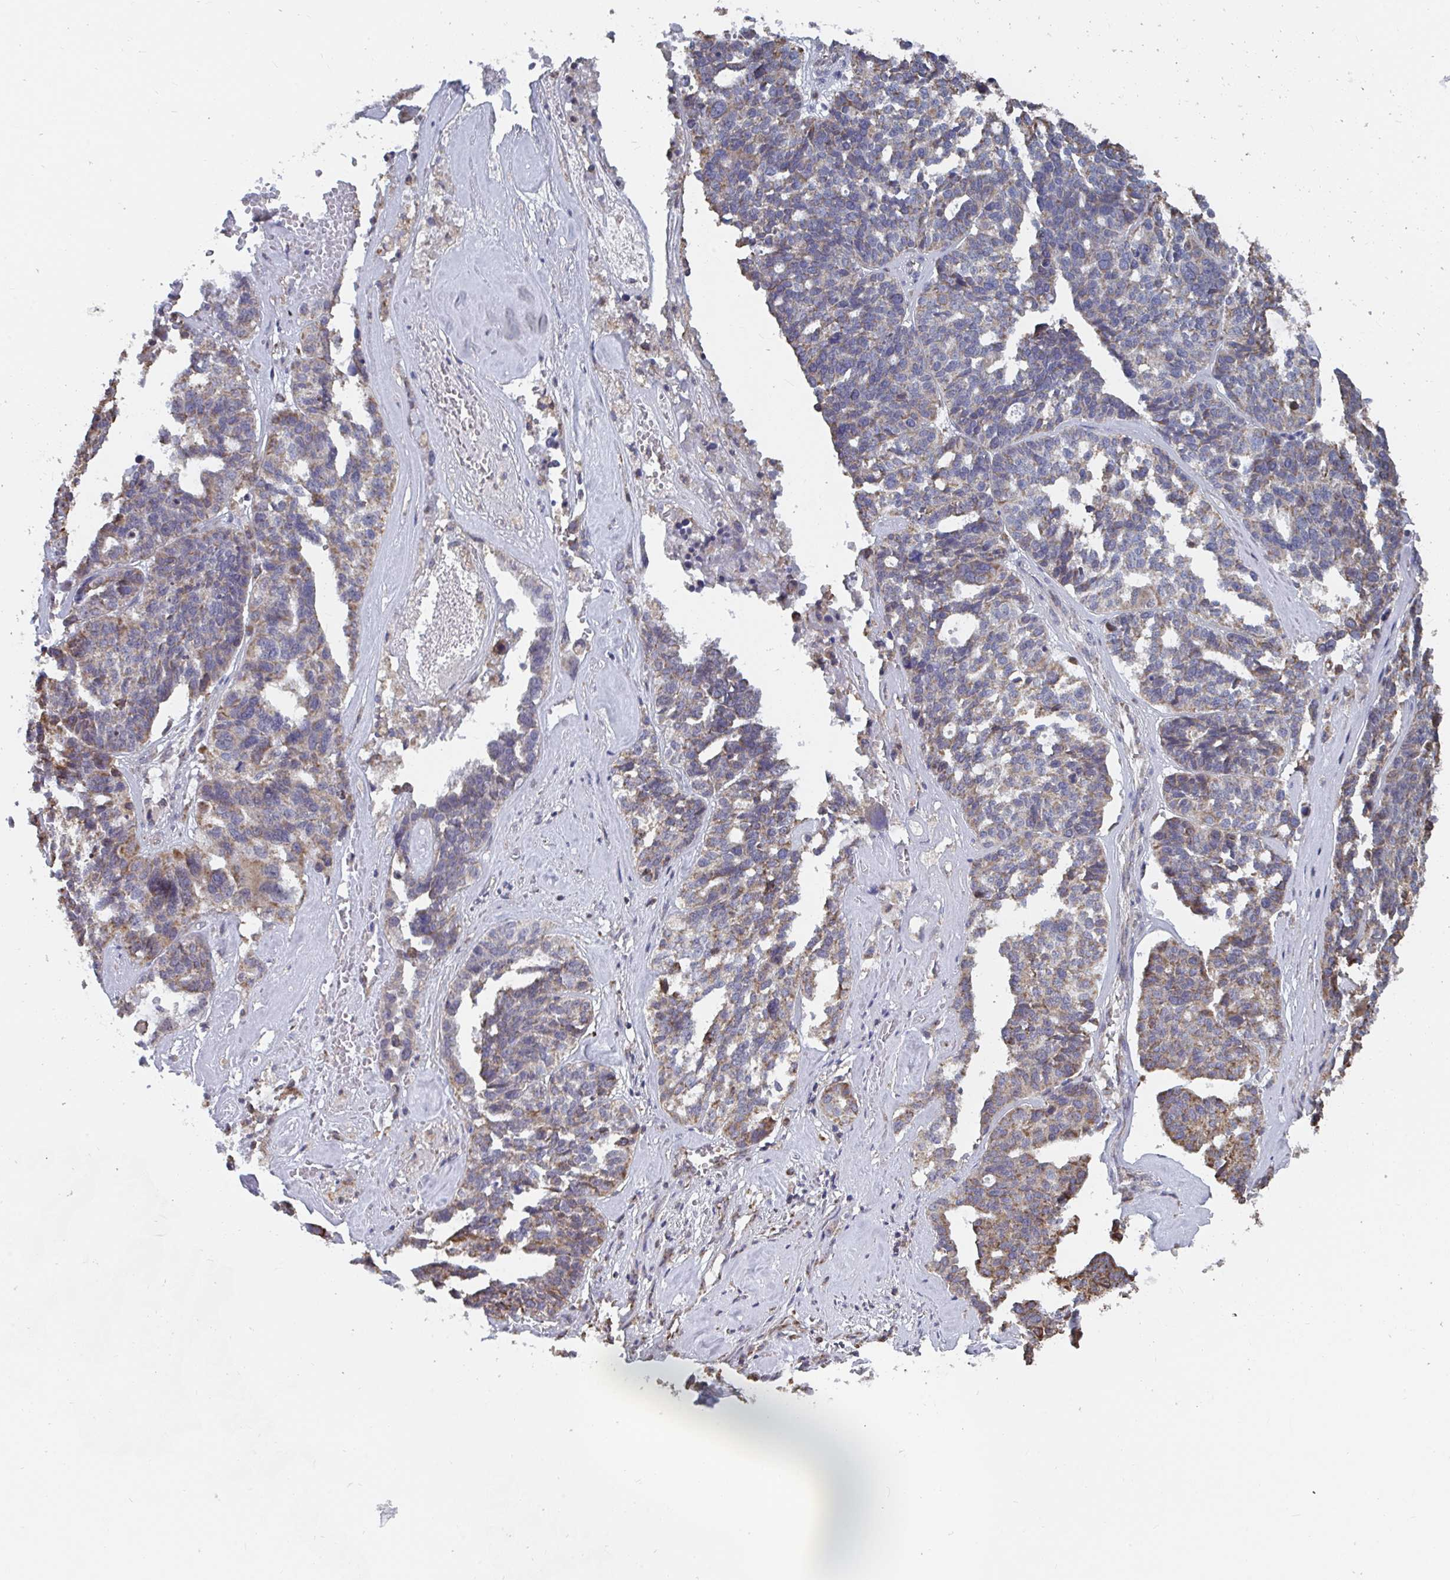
{"staining": {"intensity": "weak", "quantity": "25%-75%", "location": "cytoplasmic/membranous"}, "tissue": "ovarian cancer", "cell_type": "Tumor cells", "image_type": "cancer", "snomed": [{"axis": "morphology", "description": "Cystadenocarcinoma, serous, NOS"}, {"axis": "topography", "description": "Ovary"}], "caption": "This is an image of IHC staining of serous cystadenocarcinoma (ovarian), which shows weak positivity in the cytoplasmic/membranous of tumor cells.", "gene": "ELAVL1", "patient": {"sex": "female", "age": 59}}